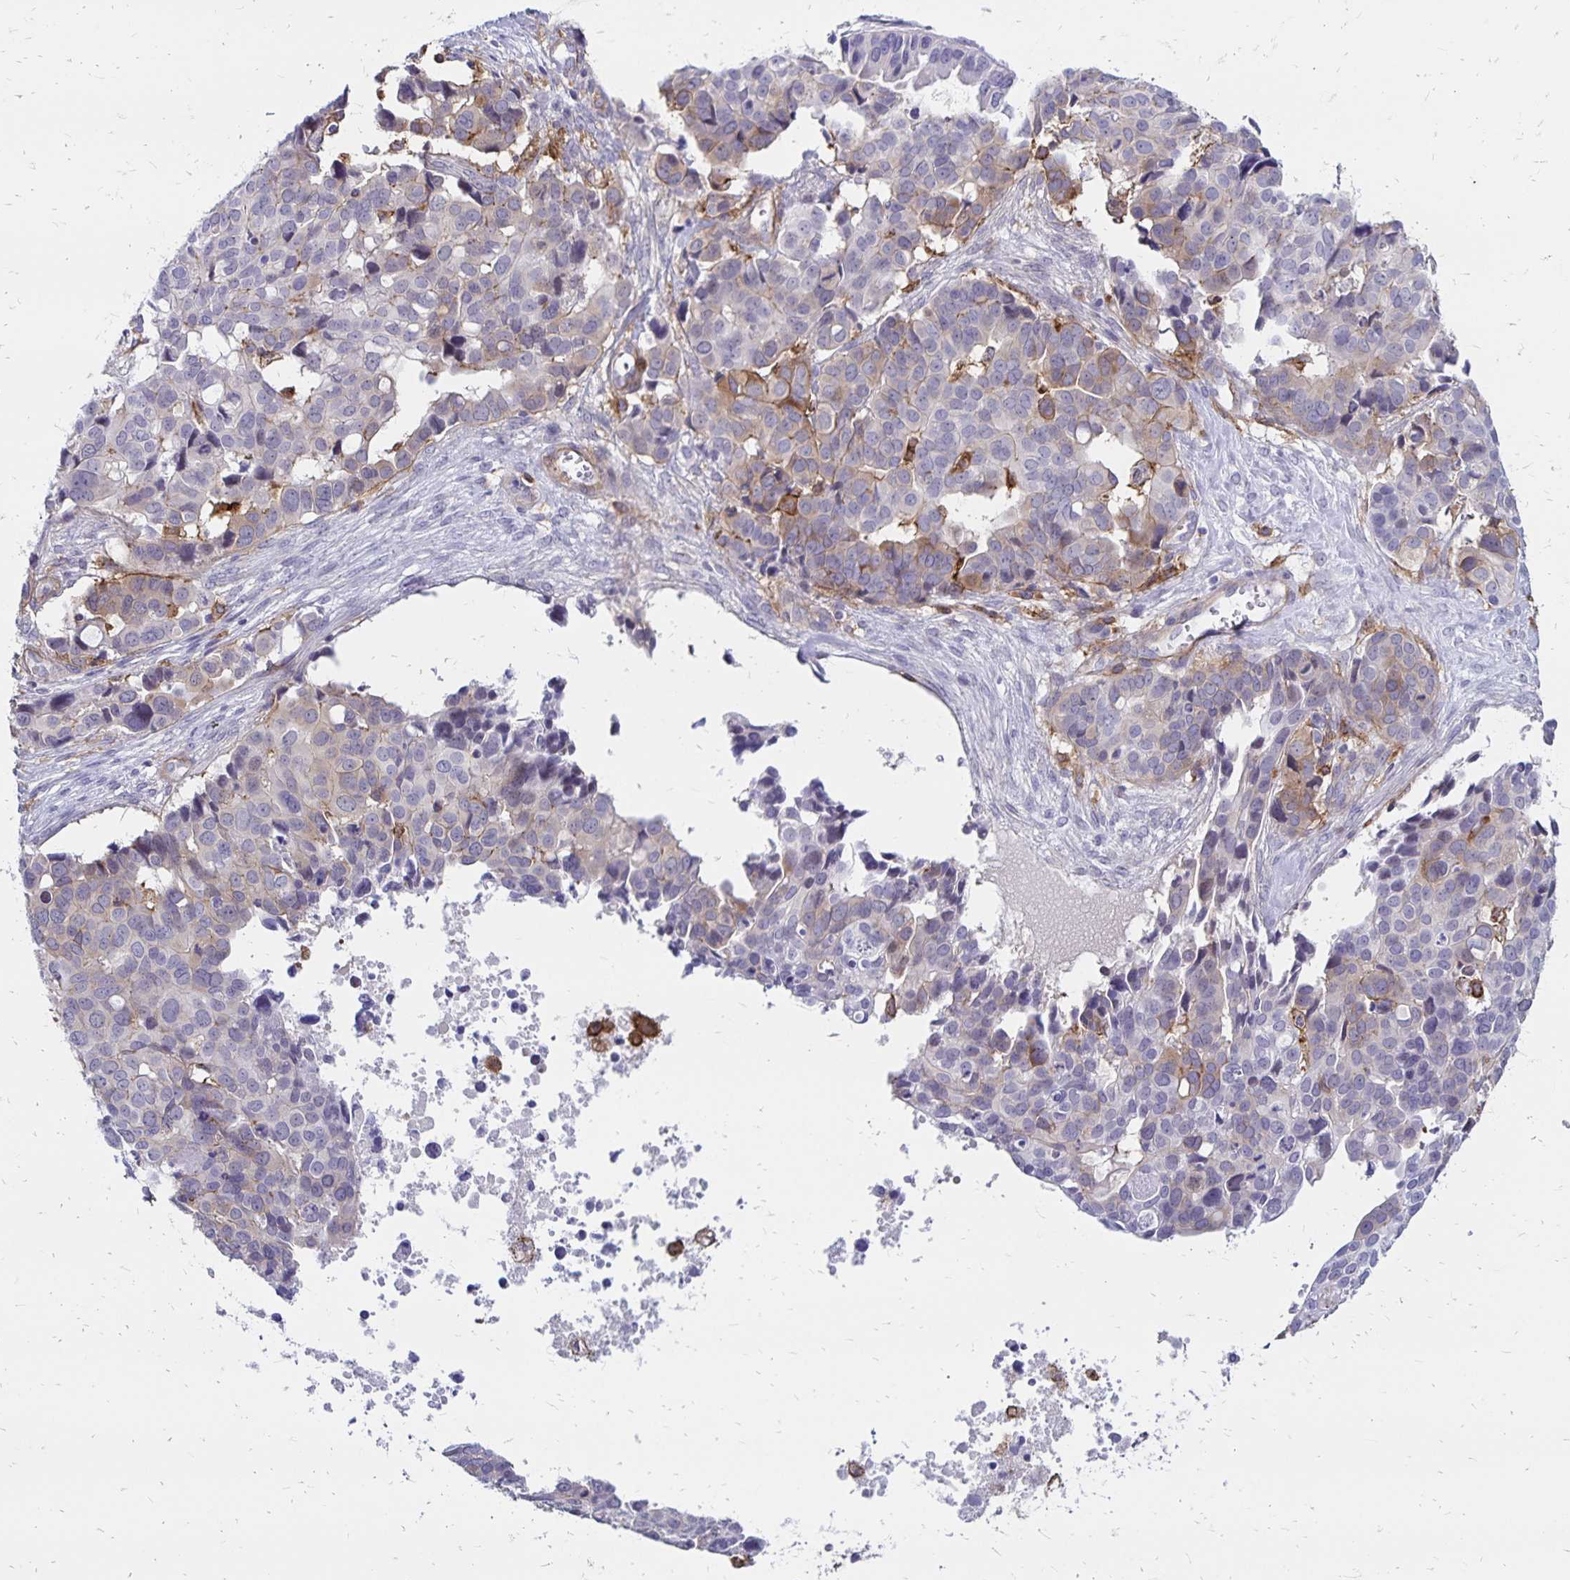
{"staining": {"intensity": "weak", "quantity": "<25%", "location": "cytoplasmic/membranous"}, "tissue": "ovarian cancer", "cell_type": "Tumor cells", "image_type": "cancer", "snomed": [{"axis": "morphology", "description": "Carcinoma, endometroid"}, {"axis": "topography", "description": "Ovary"}], "caption": "DAB (3,3'-diaminobenzidine) immunohistochemical staining of human ovarian endometroid carcinoma exhibits no significant staining in tumor cells.", "gene": "TNS3", "patient": {"sex": "female", "age": 78}}